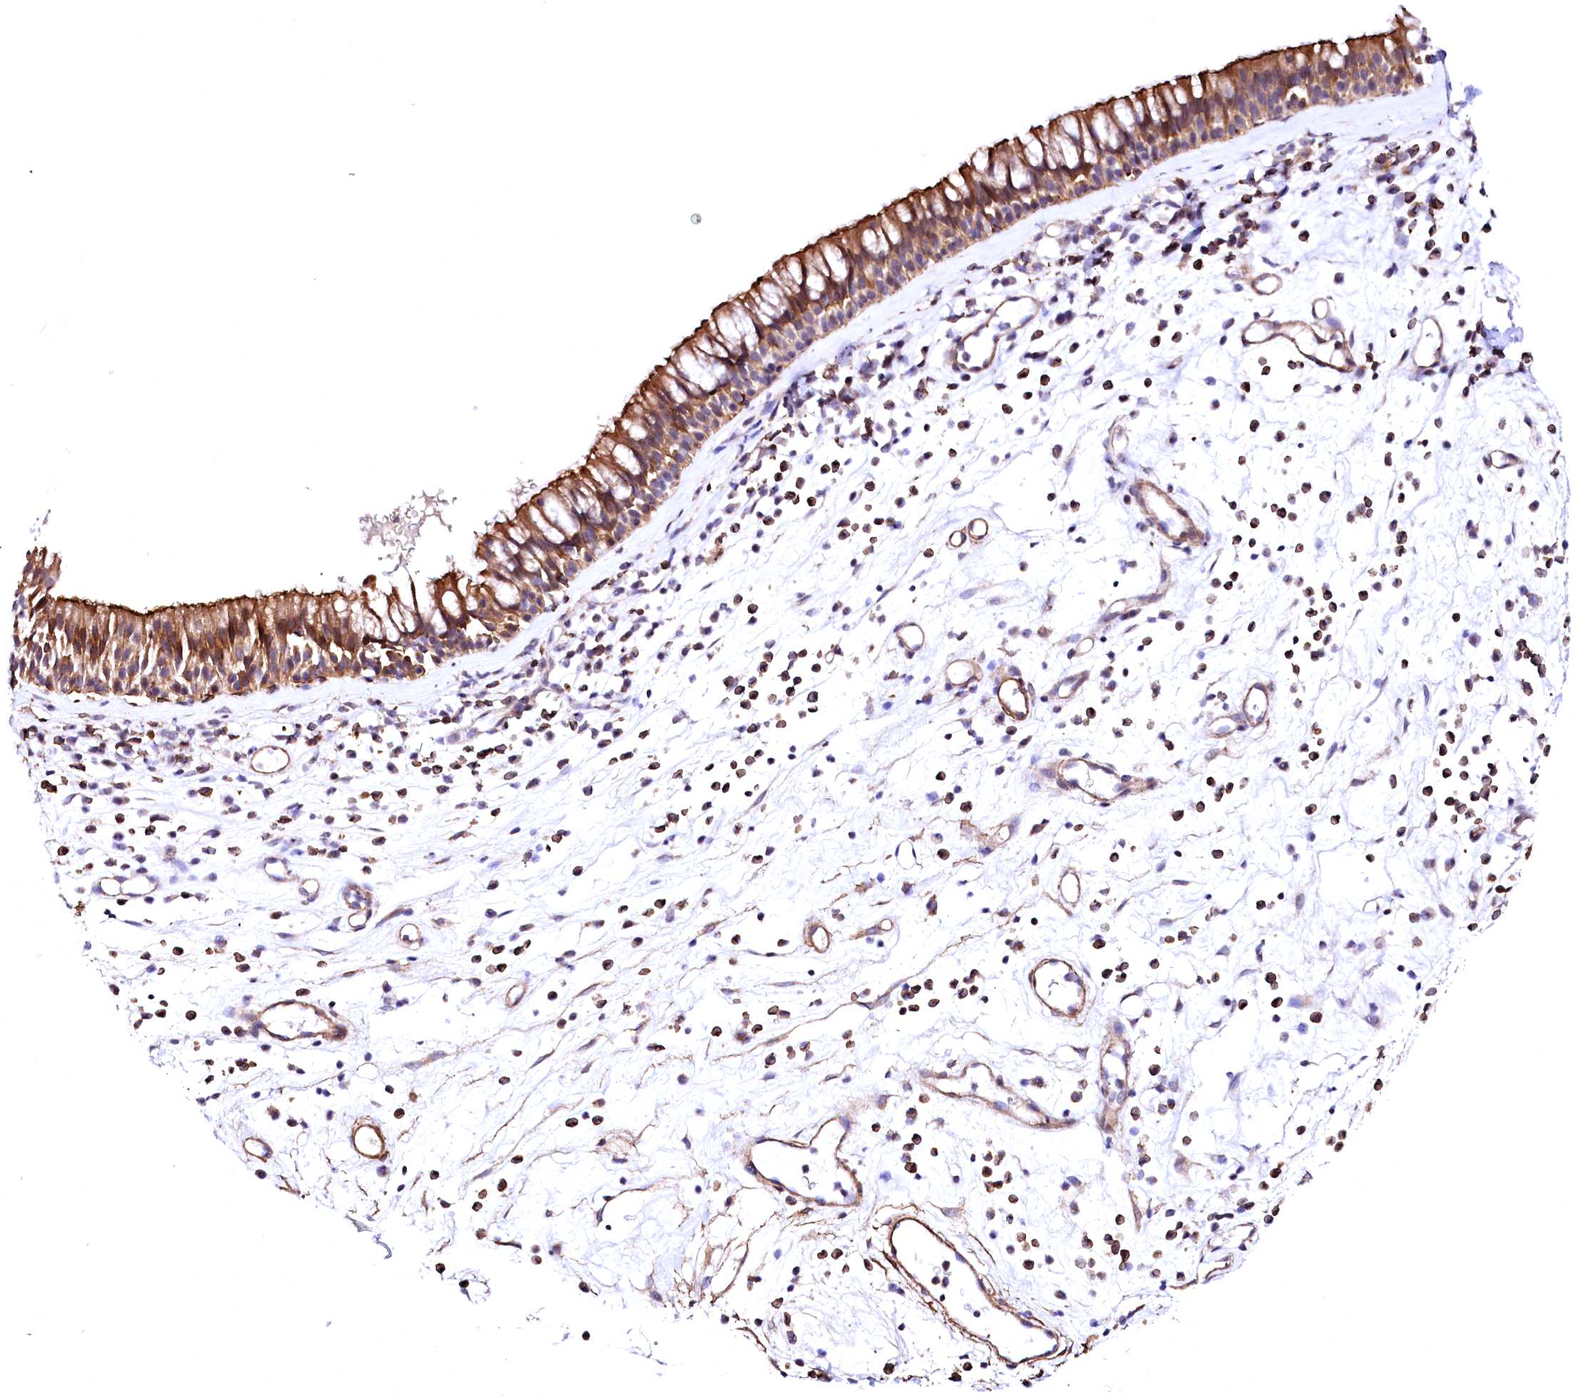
{"staining": {"intensity": "strong", "quantity": ">75%", "location": "cytoplasmic/membranous"}, "tissue": "nasopharynx", "cell_type": "Respiratory epithelial cells", "image_type": "normal", "snomed": [{"axis": "morphology", "description": "Normal tissue, NOS"}, {"axis": "morphology", "description": "Inflammation, NOS"}, {"axis": "morphology", "description": "Malignant melanoma, Metastatic site"}, {"axis": "topography", "description": "Nasopharynx"}], "caption": "Strong cytoplasmic/membranous expression is identified in approximately >75% of respiratory epithelial cells in unremarkable nasopharynx. Nuclei are stained in blue.", "gene": "GPR176", "patient": {"sex": "male", "age": 70}}